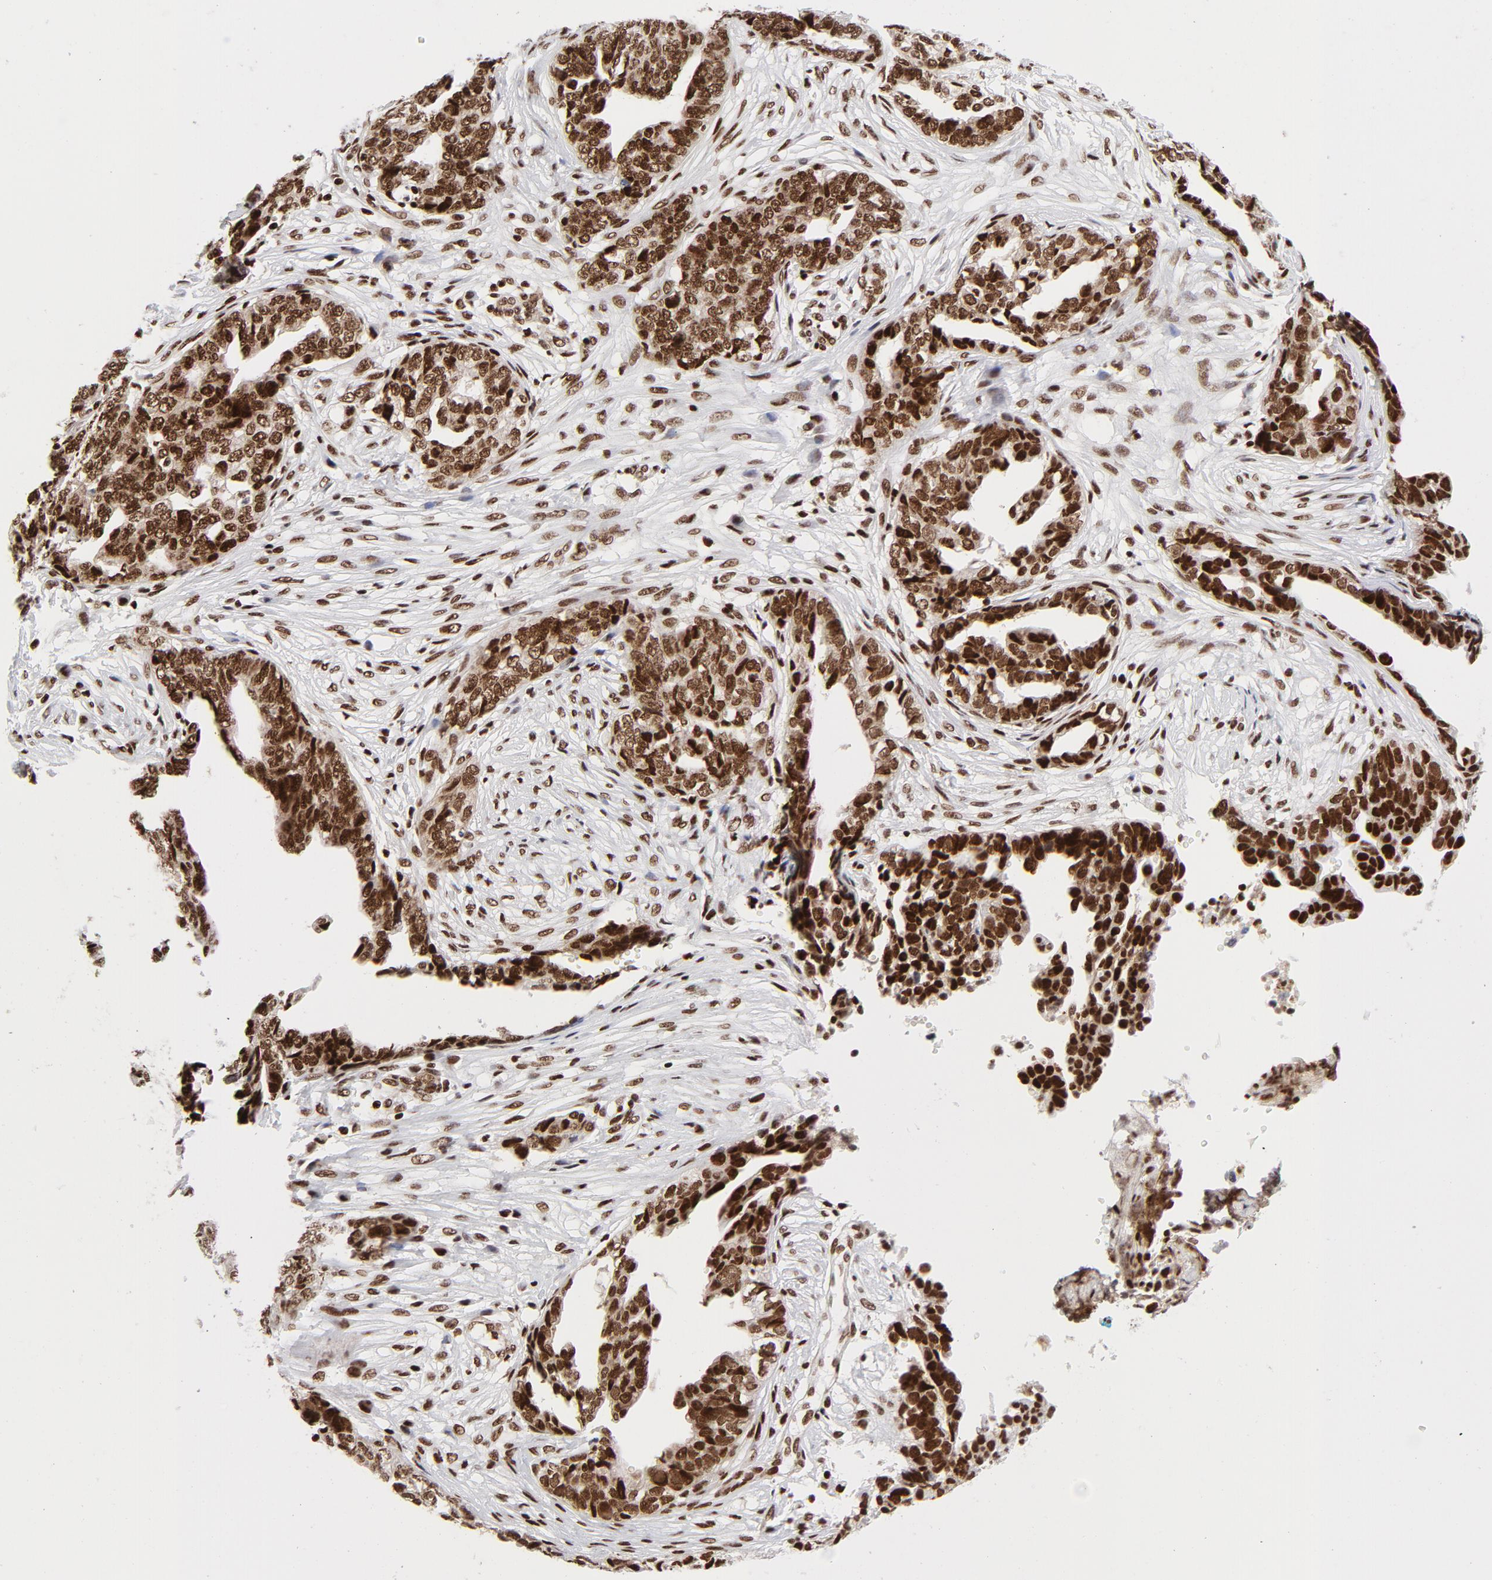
{"staining": {"intensity": "strong", "quantity": ">75%", "location": "nuclear"}, "tissue": "ovarian cancer", "cell_type": "Tumor cells", "image_type": "cancer", "snomed": [{"axis": "morphology", "description": "Normal tissue, NOS"}, {"axis": "morphology", "description": "Cystadenocarcinoma, serous, NOS"}, {"axis": "topography", "description": "Fallopian tube"}, {"axis": "topography", "description": "Ovary"}], "caption": "Immunohistochemistry (IHC) (DAB) staining of serous cystadenocarcinoma (ovarian) demonstrates strong nuclear protein expression in approximately >75% of tumor cells.", "gene": "NFYB", "patient": {"sex": "female", "age": 56}}